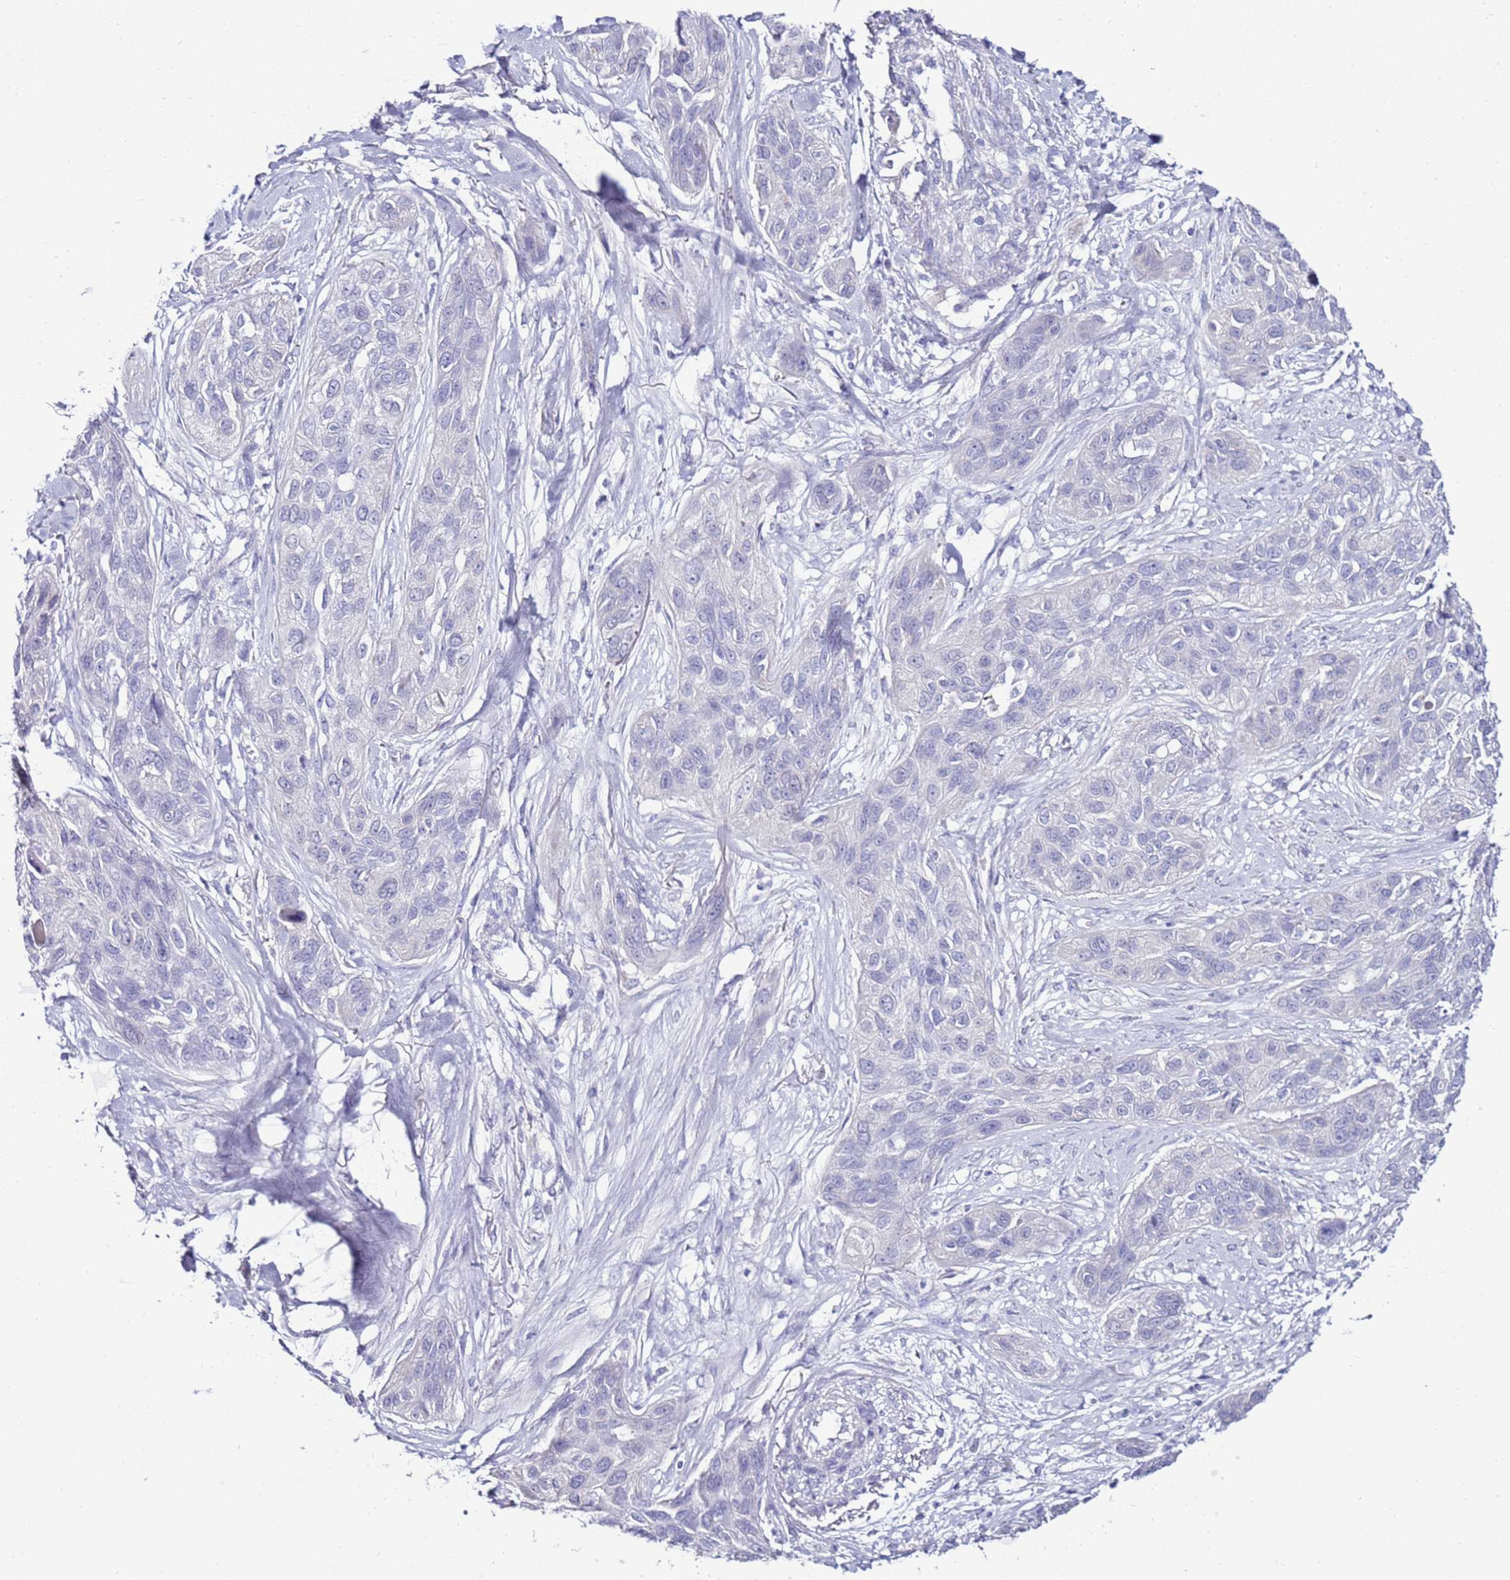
{"staining": {"intensity": "negative", "quantity": "none", "location": "none"}, "tissue": "lung cancer", "cell_type": "Tumor cells", "image_type": "cancer", "snomed": [{"axis": "morphology", "description": "Squamous cell carcinoma, NOS"}, {"axis": "topography", "description": "Lung"}], "caption": "An IHC micrograph of lung cancer is shown. There is no staining in tumor cells of lung cancer.", "gene": "GPN3", "patient": {"sex": "female", "age": 70}}